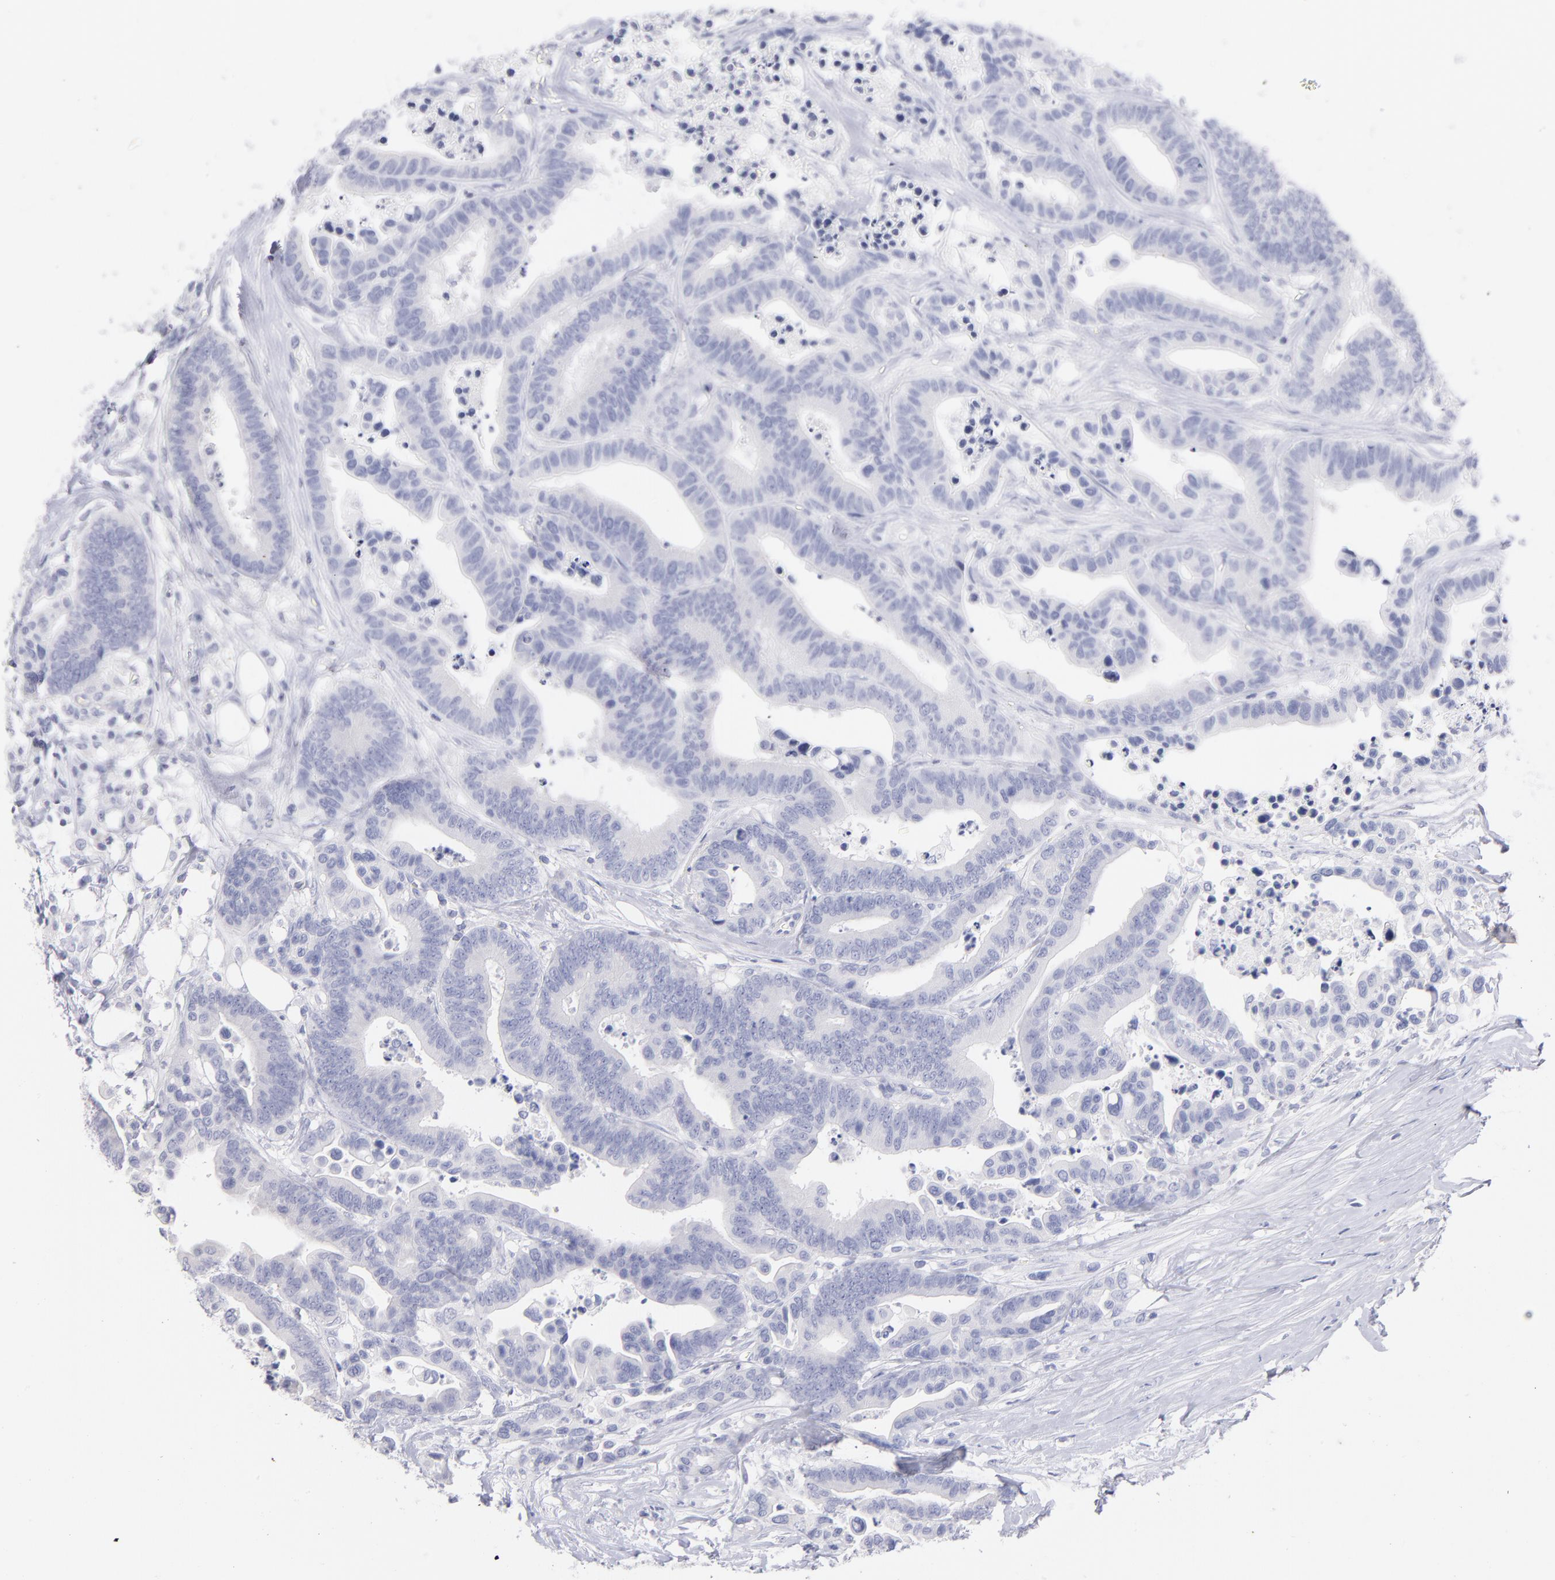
{"staining": {"intensity": "negative", "quantity": "none", "location": "none"}, "tissue": "colorectal cancer", "cell_type": "Tumor cells", "image_type": "cancer", "snomed": [{"axis": "morphology", "description": "Adenocarcinoma, NOS"}, {"axis": "topography", "description": "Colon"}], "caption": "A histopathology image of human colorectal adenocarcinoma is negative for staining in tumor cells.", "gene": "SCGN", "patient": {"sex": "male", "age": 82}}